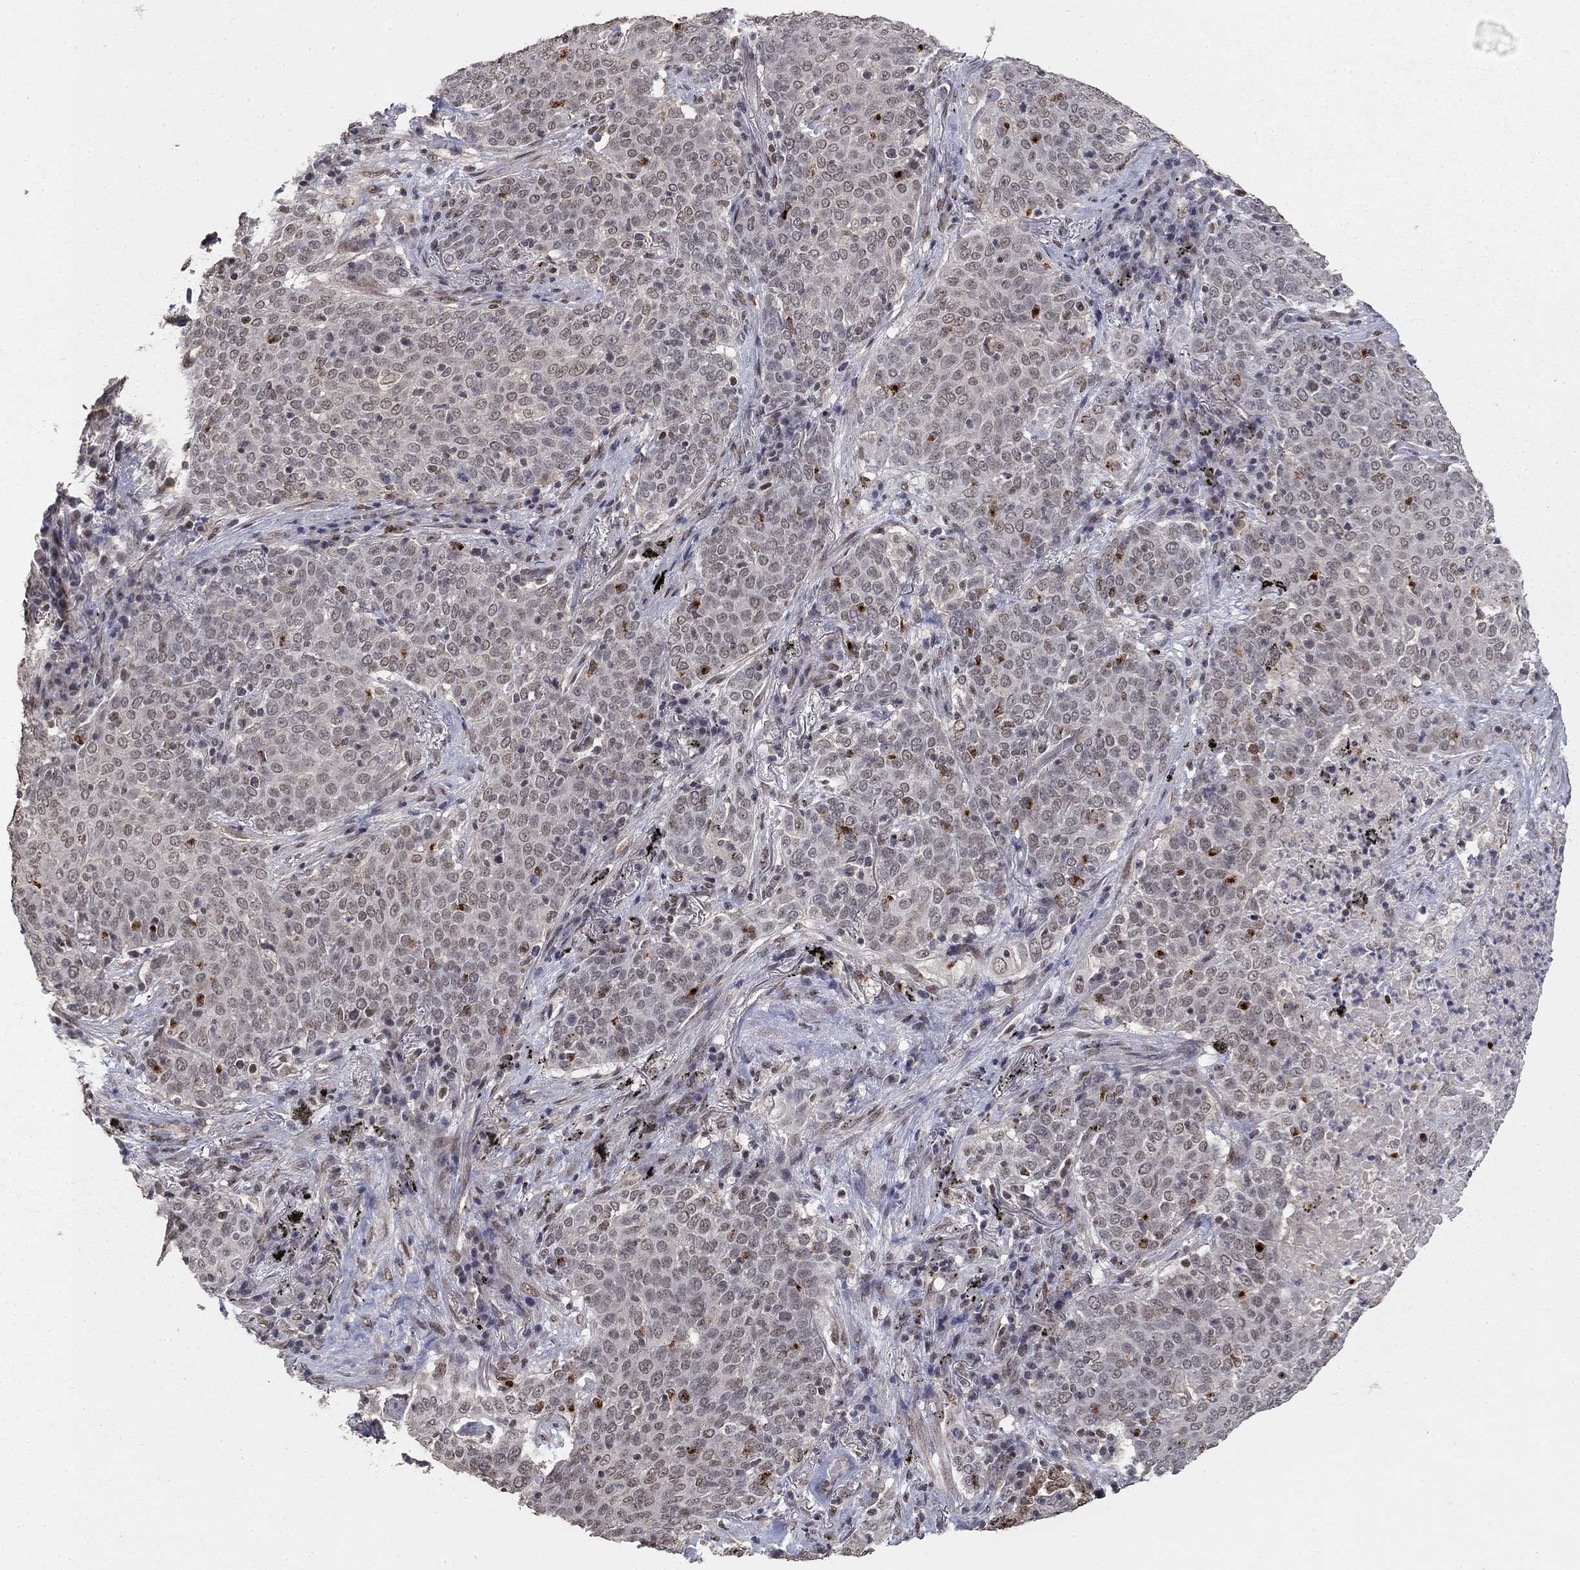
{"staining": {"intensity": "negative", "quantity": "none", "location": "none"}, "tissue": "lung cancer", "cell_type": "Tumor cells", "image_type": "cancer", "snomed": [{"axis": "morphology", "description": "Squamous cell carcinoma, NOS"}, {"axis": "topography", "description": "Lung"}], "caption": "High magnification brightfield microscopy of lung squamous cell carcinoma stained with DAB (3,3'-diaminobenzidine) (brown) and counterstained with hematoxylin (blue): tumor cells show no significant expression.", "gene": "GRIA3", "patient": {"sex": "male", "age": 82}}